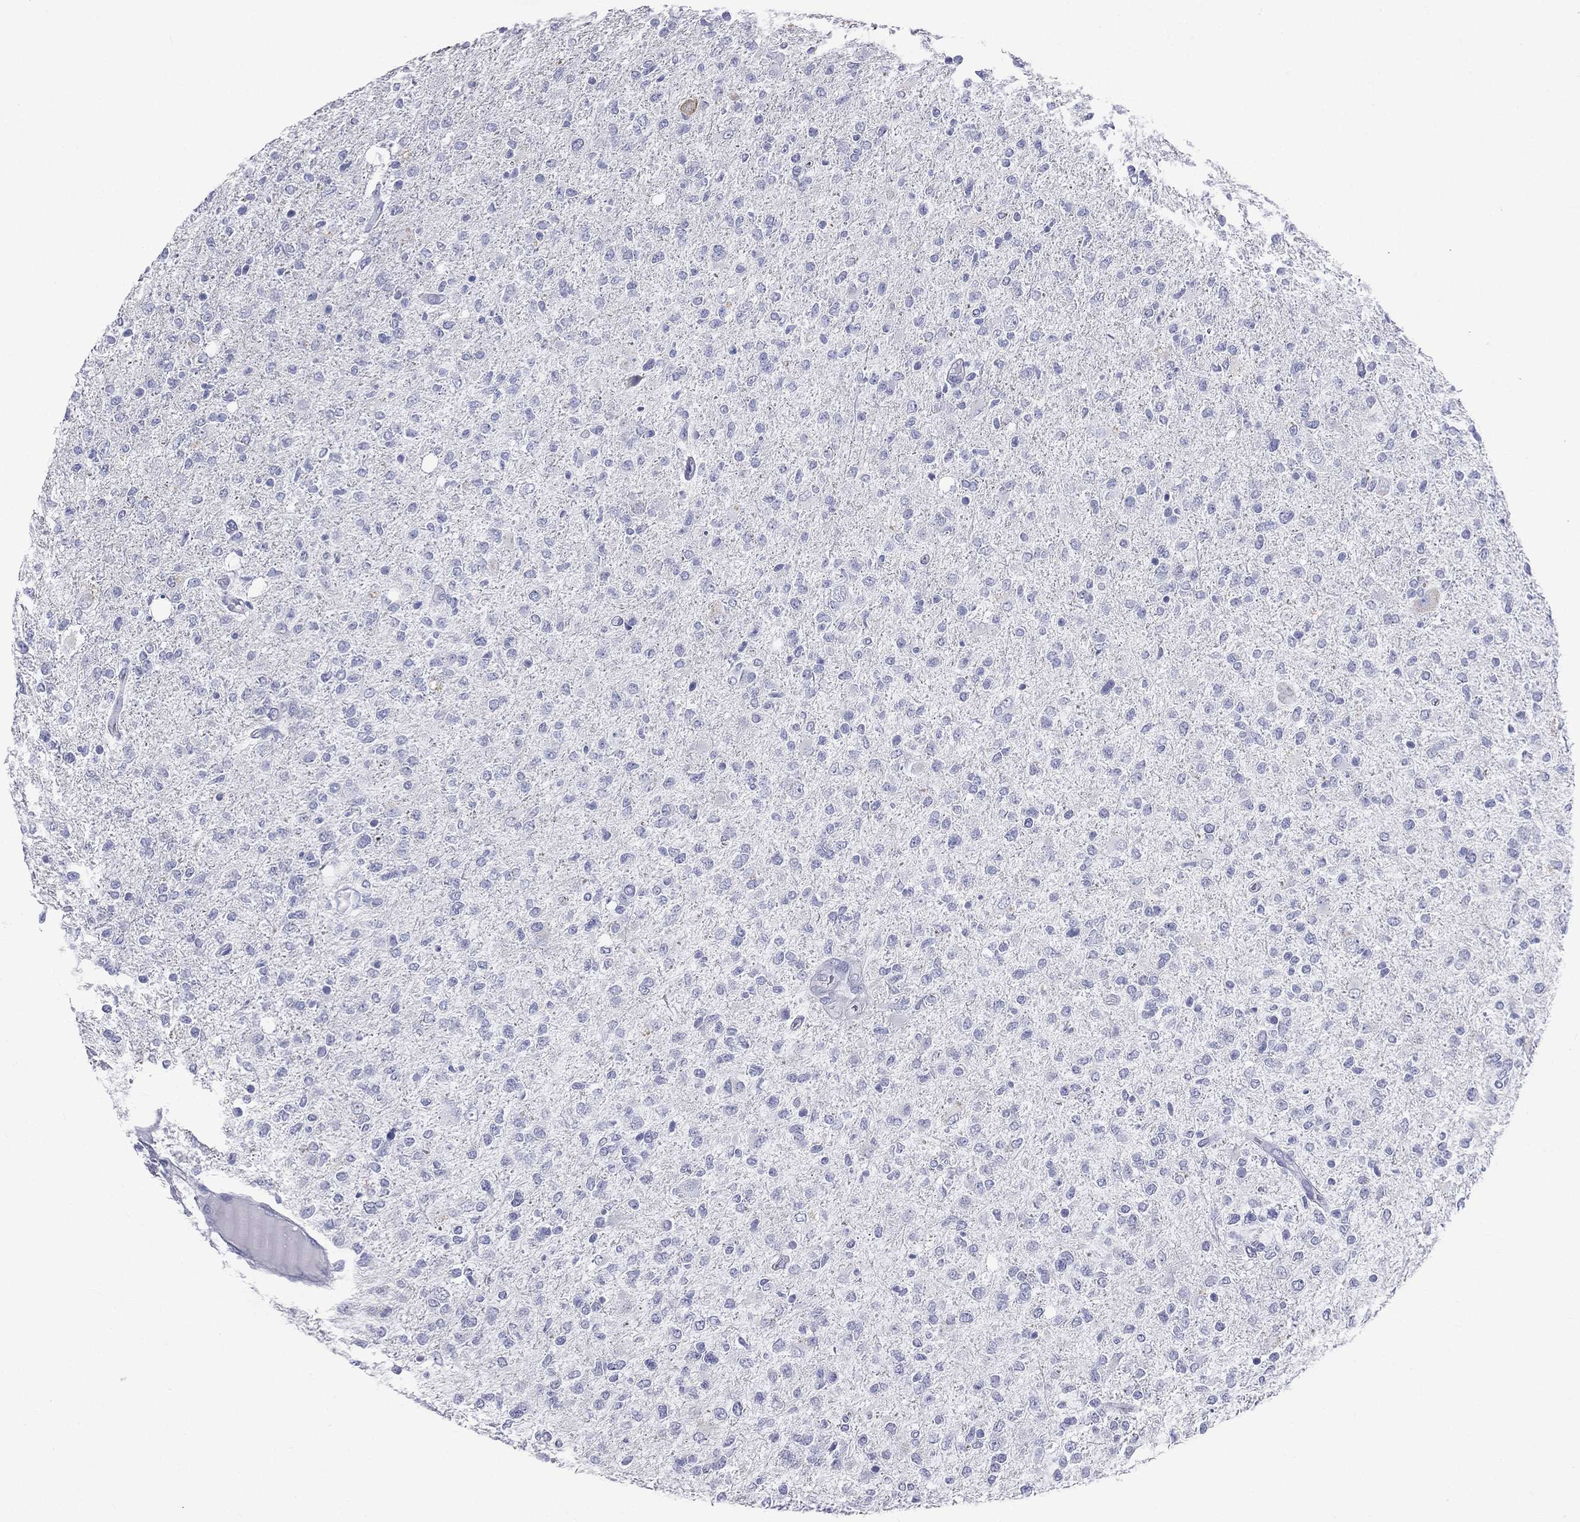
{"staining": {"intensity": "negative", "quantity": "none", "location": "none"}, "tissue": "glioma", "cell_type": "Tumor cells", "image_type": "cancer", "snomed": [{"axis": "morphology", "description": "Glioma, malignant, High grade"}, {"axis": "topography", "description": "Cerebral cortex"}], "caption": "Tumor cells show no significant protein expression in glioma.", "gene": "CES2", "patient": {"sex": "male", "age": 70}}